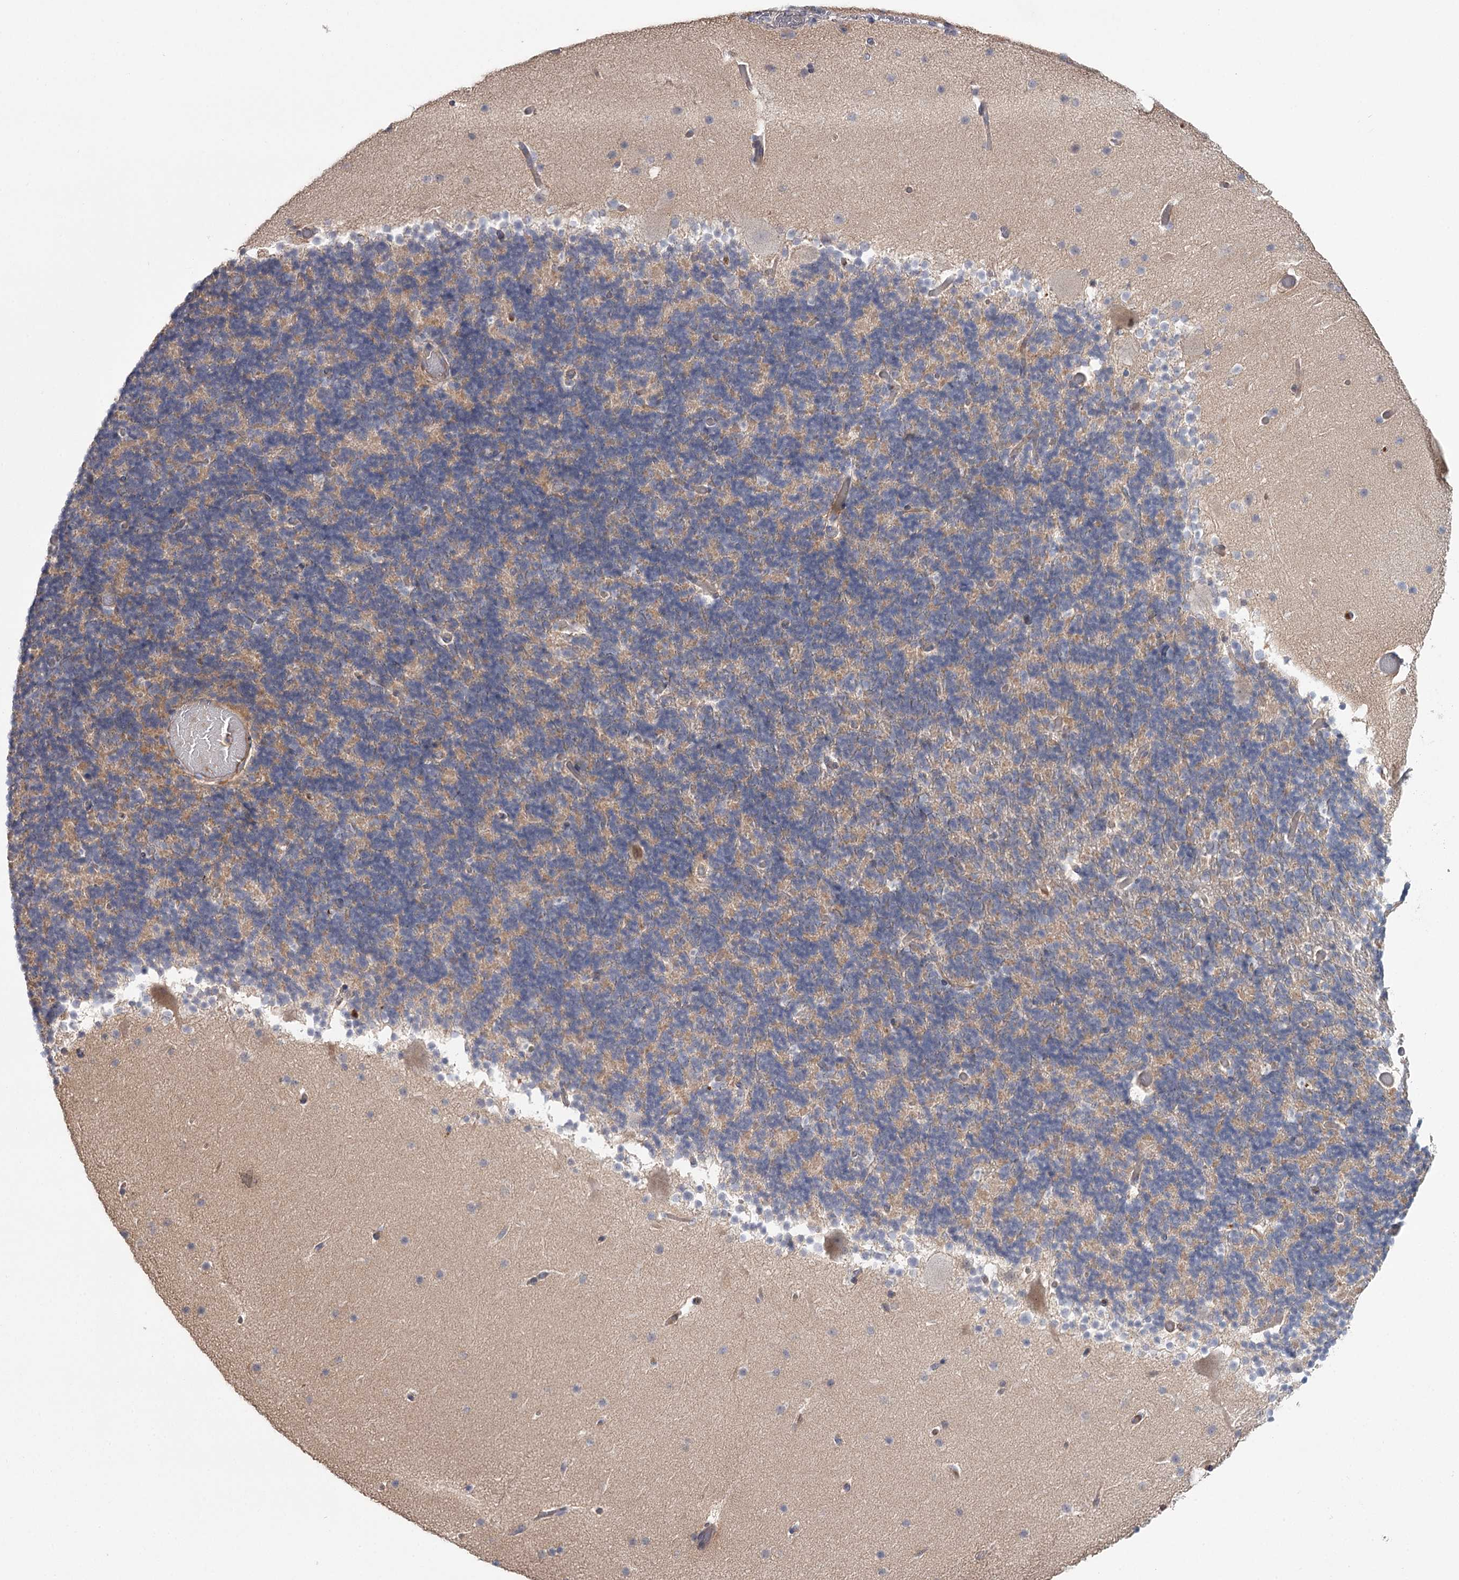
{"staining": {"intensity": "negative", "quantity": "none", "location": "none"}, "tissue": "cerebellum", "cell_type": "Cells in granular layer", "image_type": "normal", "snomed": [{"axis": "morphology", "description": "Normal tissue, NOS"}, {"axis": "topography", "description": "Cerebellum"}], "caption": "Cells in granular layer are negative for protein expression in normal human cerebellum. (DAB immunohistochemistry (IHC) with hematoxylin counter stain).", "gene": "DHRS9", "patient": {"sex": "male", "age": 57}}